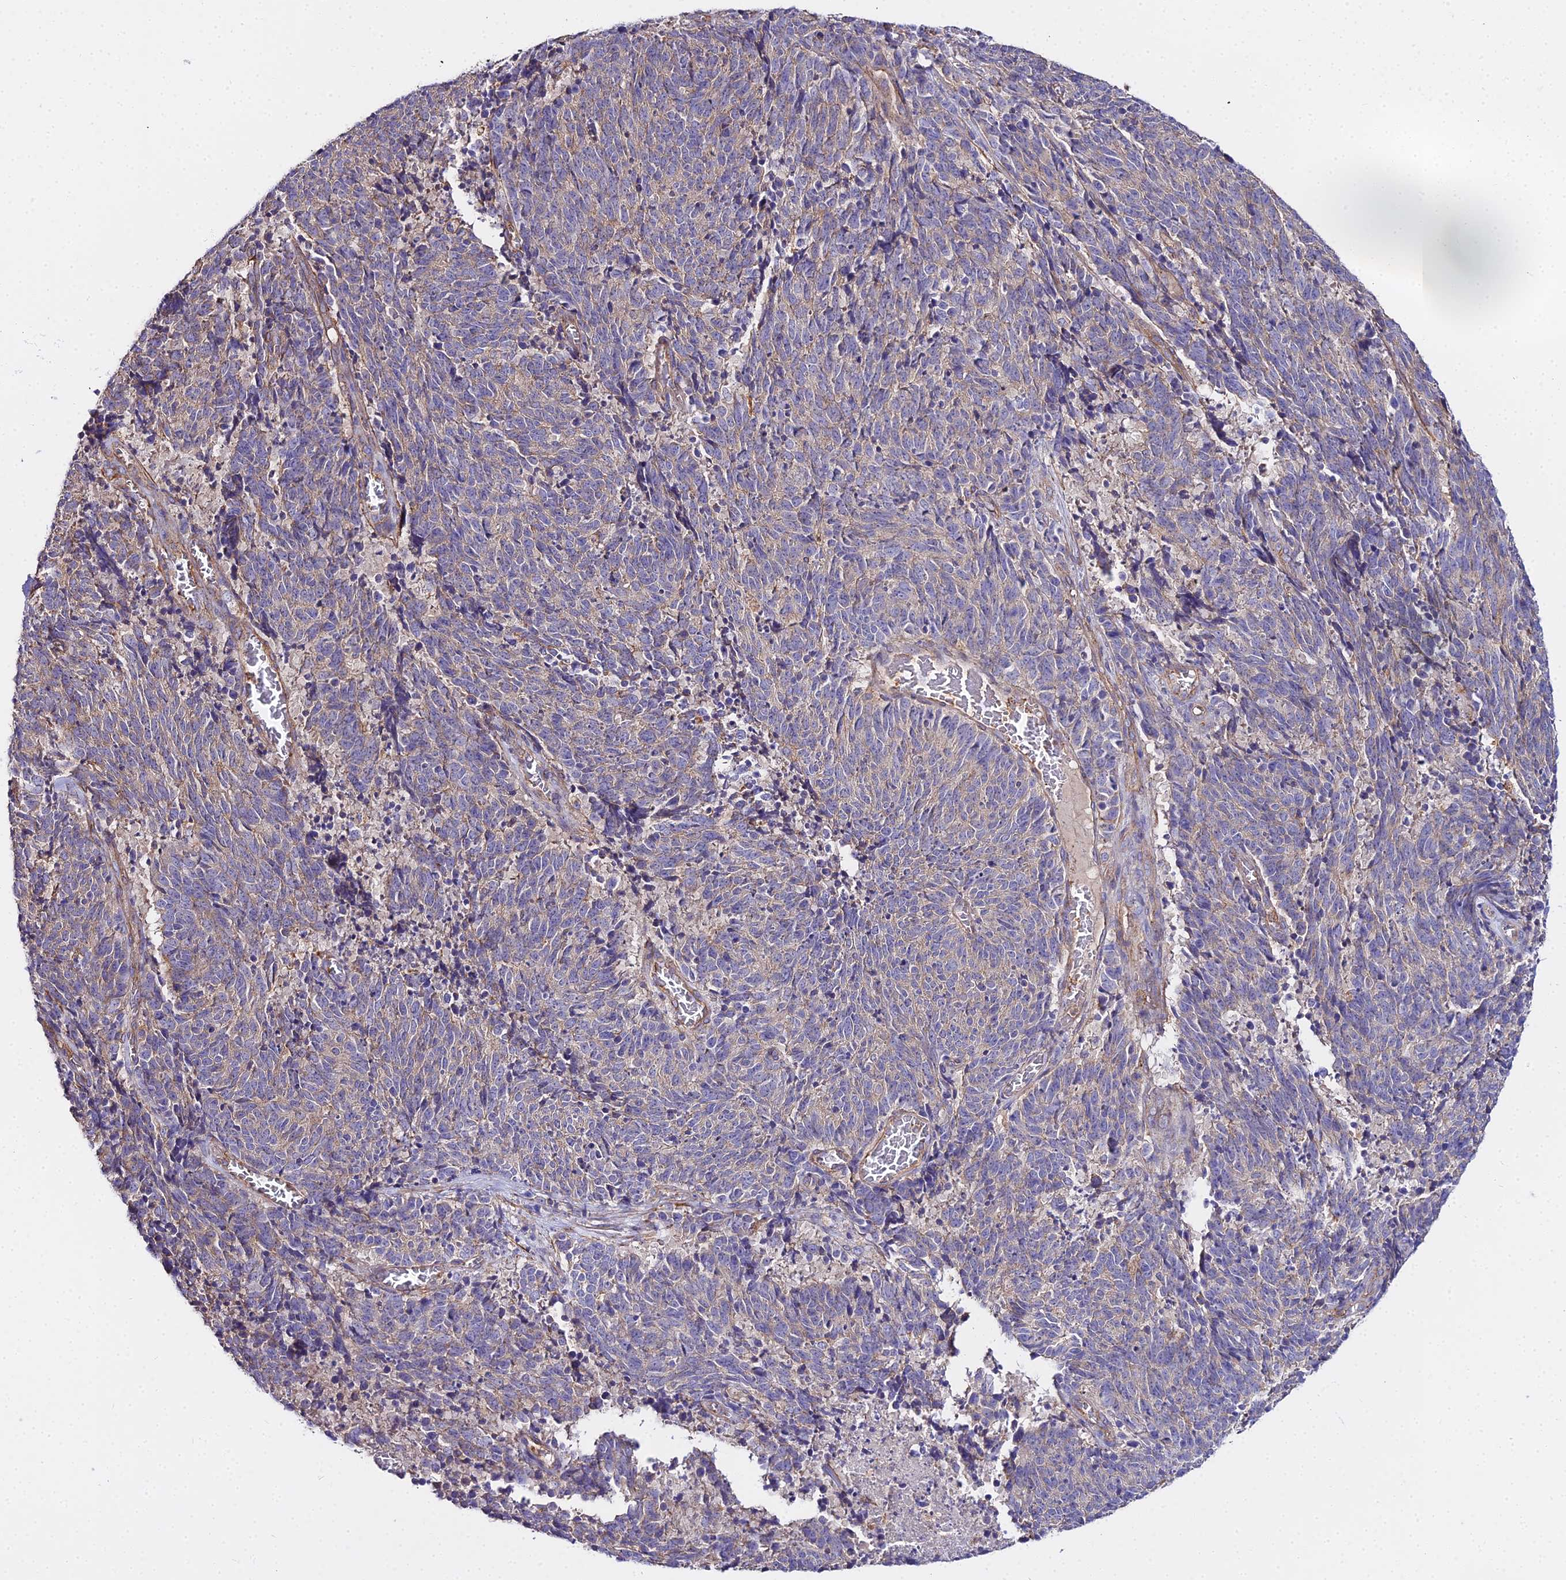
{"staining": {"intensity": "weak", "quantity": "<25%", "location": "cytoplasmic/membranous"}, "tissue": "cervical cancer", "cell_type": "Tumor cells", "image_type": "cancer", "snomed": [{"axis": "morphology", "description": "Squamous cell carcinoma, NOS"}, {"axis": "topography", "description": "Cervix"}], "caption": "The IHC image has no significant positivity in tumor cells of cervical cancer tissue. (DAB (3,3'-diaminobenzidine) immunohistochemistry (IHC) visualized using brightfield microscopy, high magnification).", "gene": "GLYAT", "patient": {"sex": "female", "age": 29}}